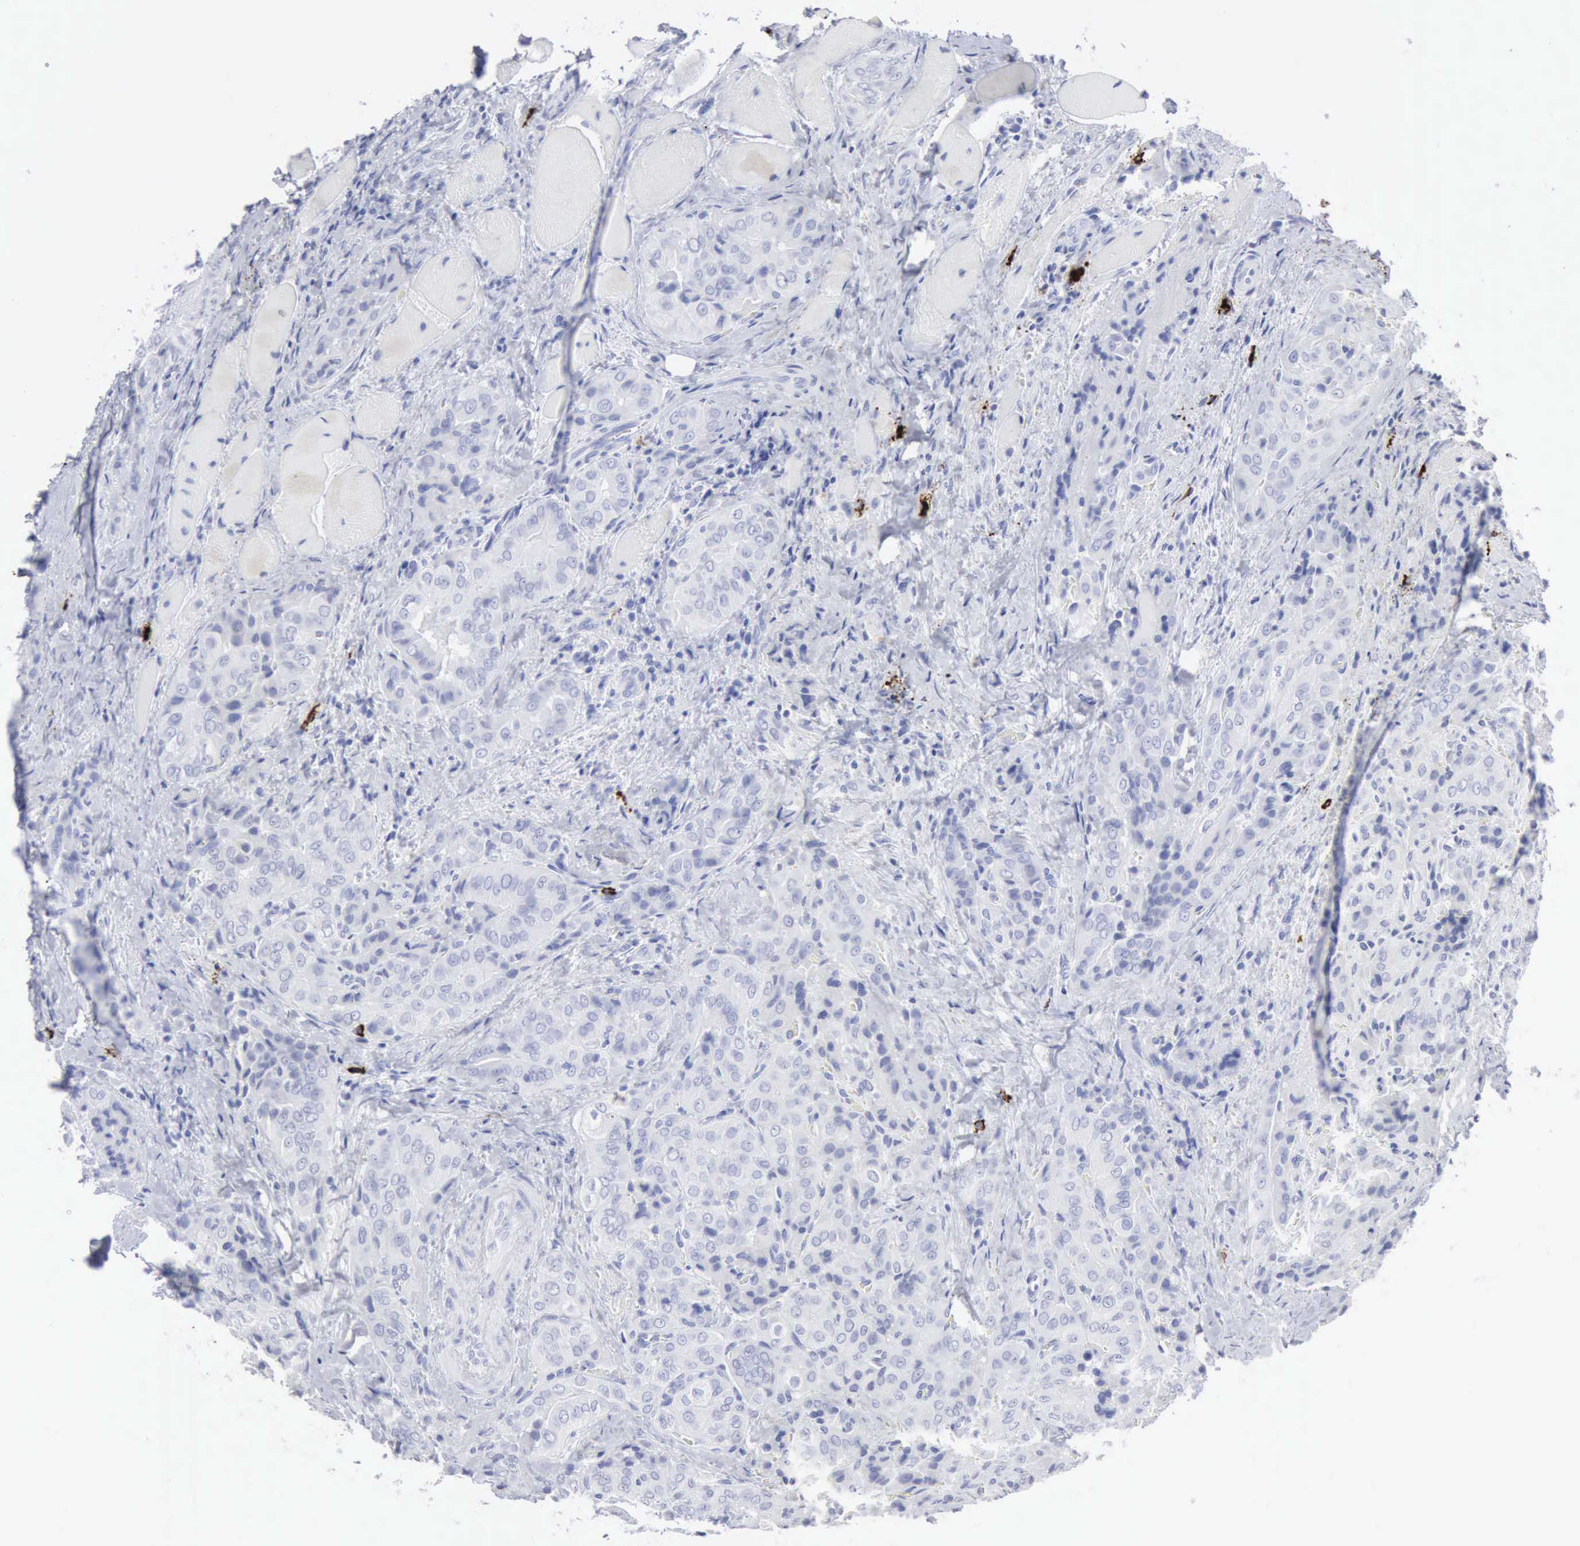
{"staining": {"intensity": "negative", "quantity": "none", "location": "none"}, "tissue": "thyroid cancer", "cell_type": "Tumor cells", "image_type": "cancer", "snomed": [{"axis": "morphology", "description": "Papillary adenocarcinoma, NOS"}, {"axis": "topography", "description": "Thyroid gland"}], "caption": "Image shows no protein positivity in tumor cells of thyroid papillary adenocarcinoma tissue.", "gene": "CMA1", "patient": {"sex": "female", "age": 71}}